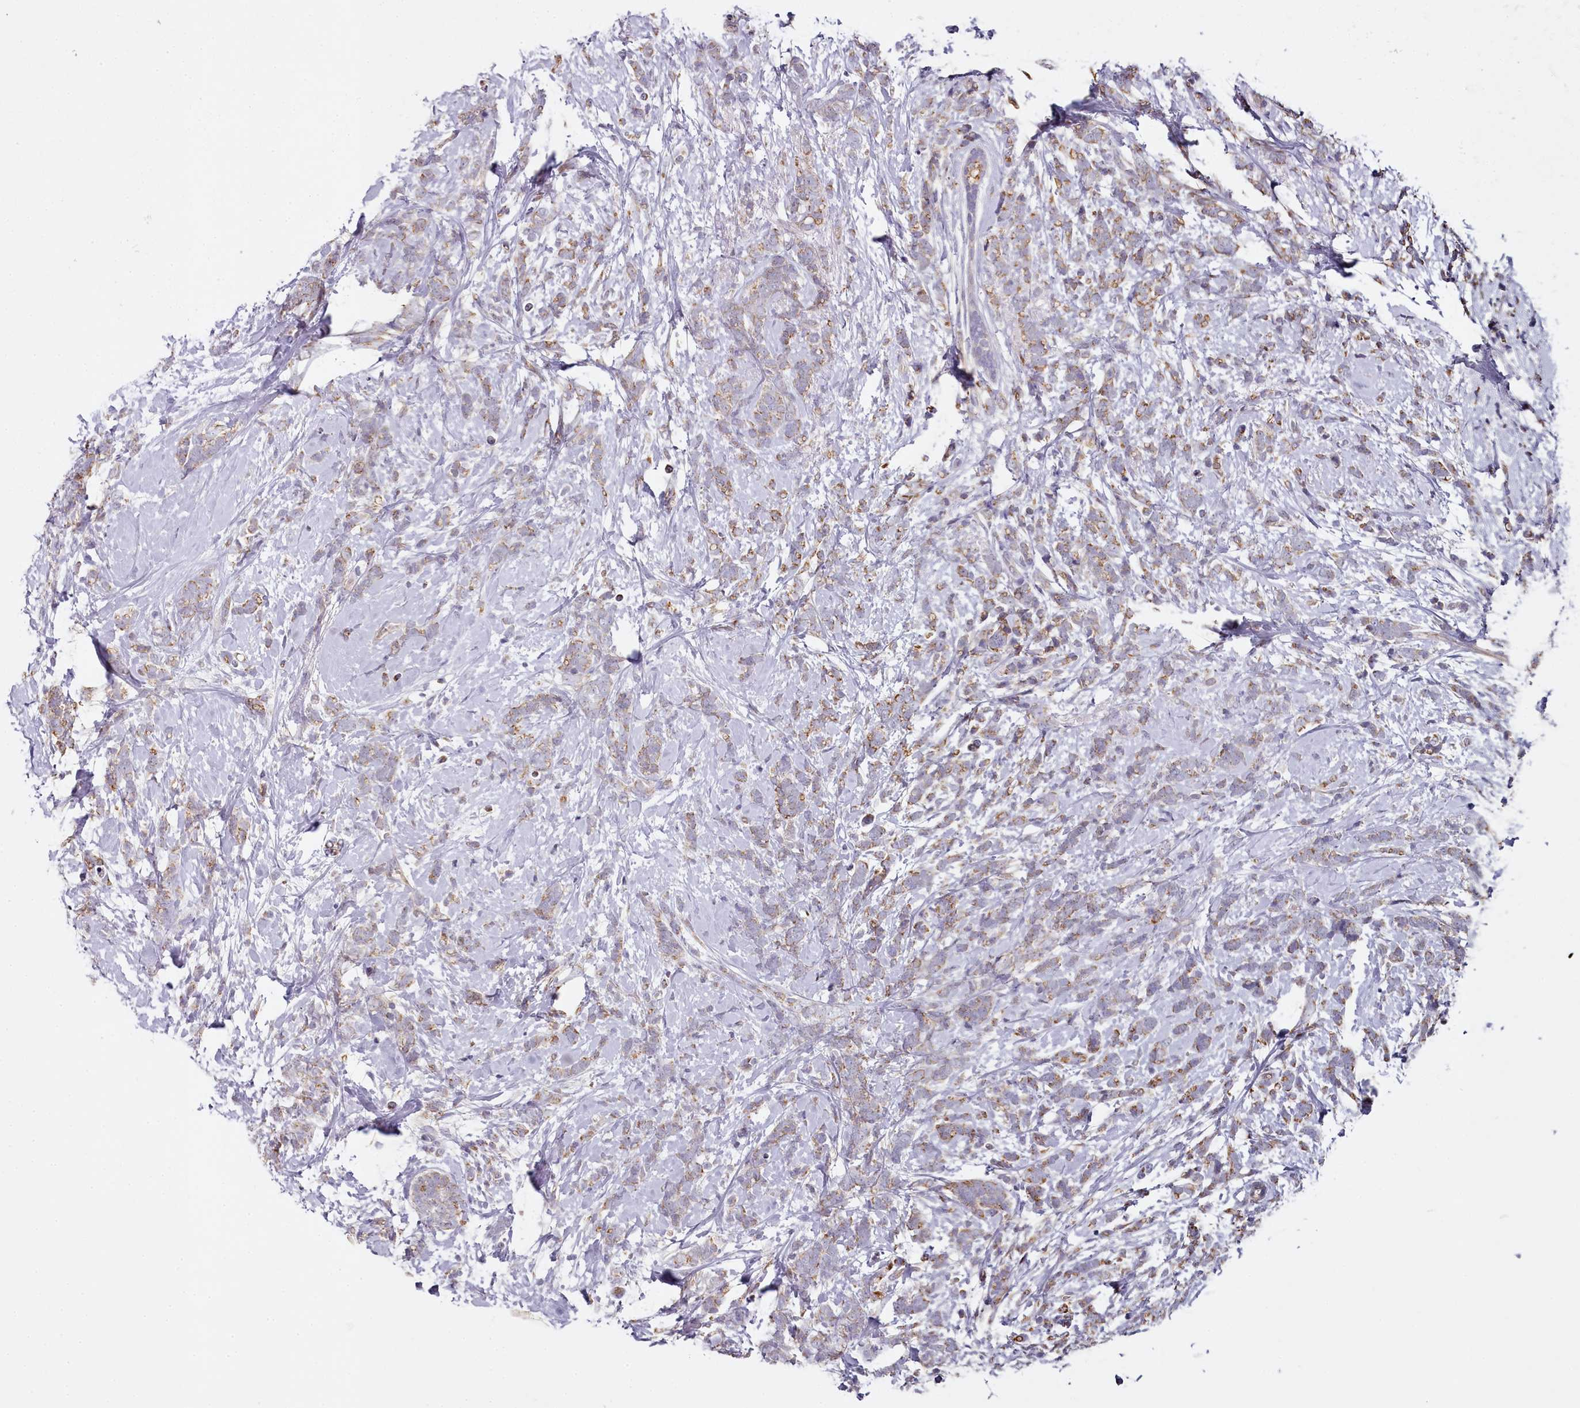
{"staining": {"intensity": "moderate", "quantity": ">75%", "location": "cytoplasmic/membranous"}, "tissue": "breast cancer", "cell_type": "Tumor cells", "image_type": "cancer", "snomed": [{"axis": "morphology", "description": "Lobular carcinoma"}, {"axis": "topography", "description": "Breast"}], "caption": "About >75% of tumor cells in breast cancer show moderate cytoplasmic/membranous protein staining as visualized by brown immunohistochemical staining.", "gene": "ACSS1", "patient": {"sex": "female", "age": 58}}